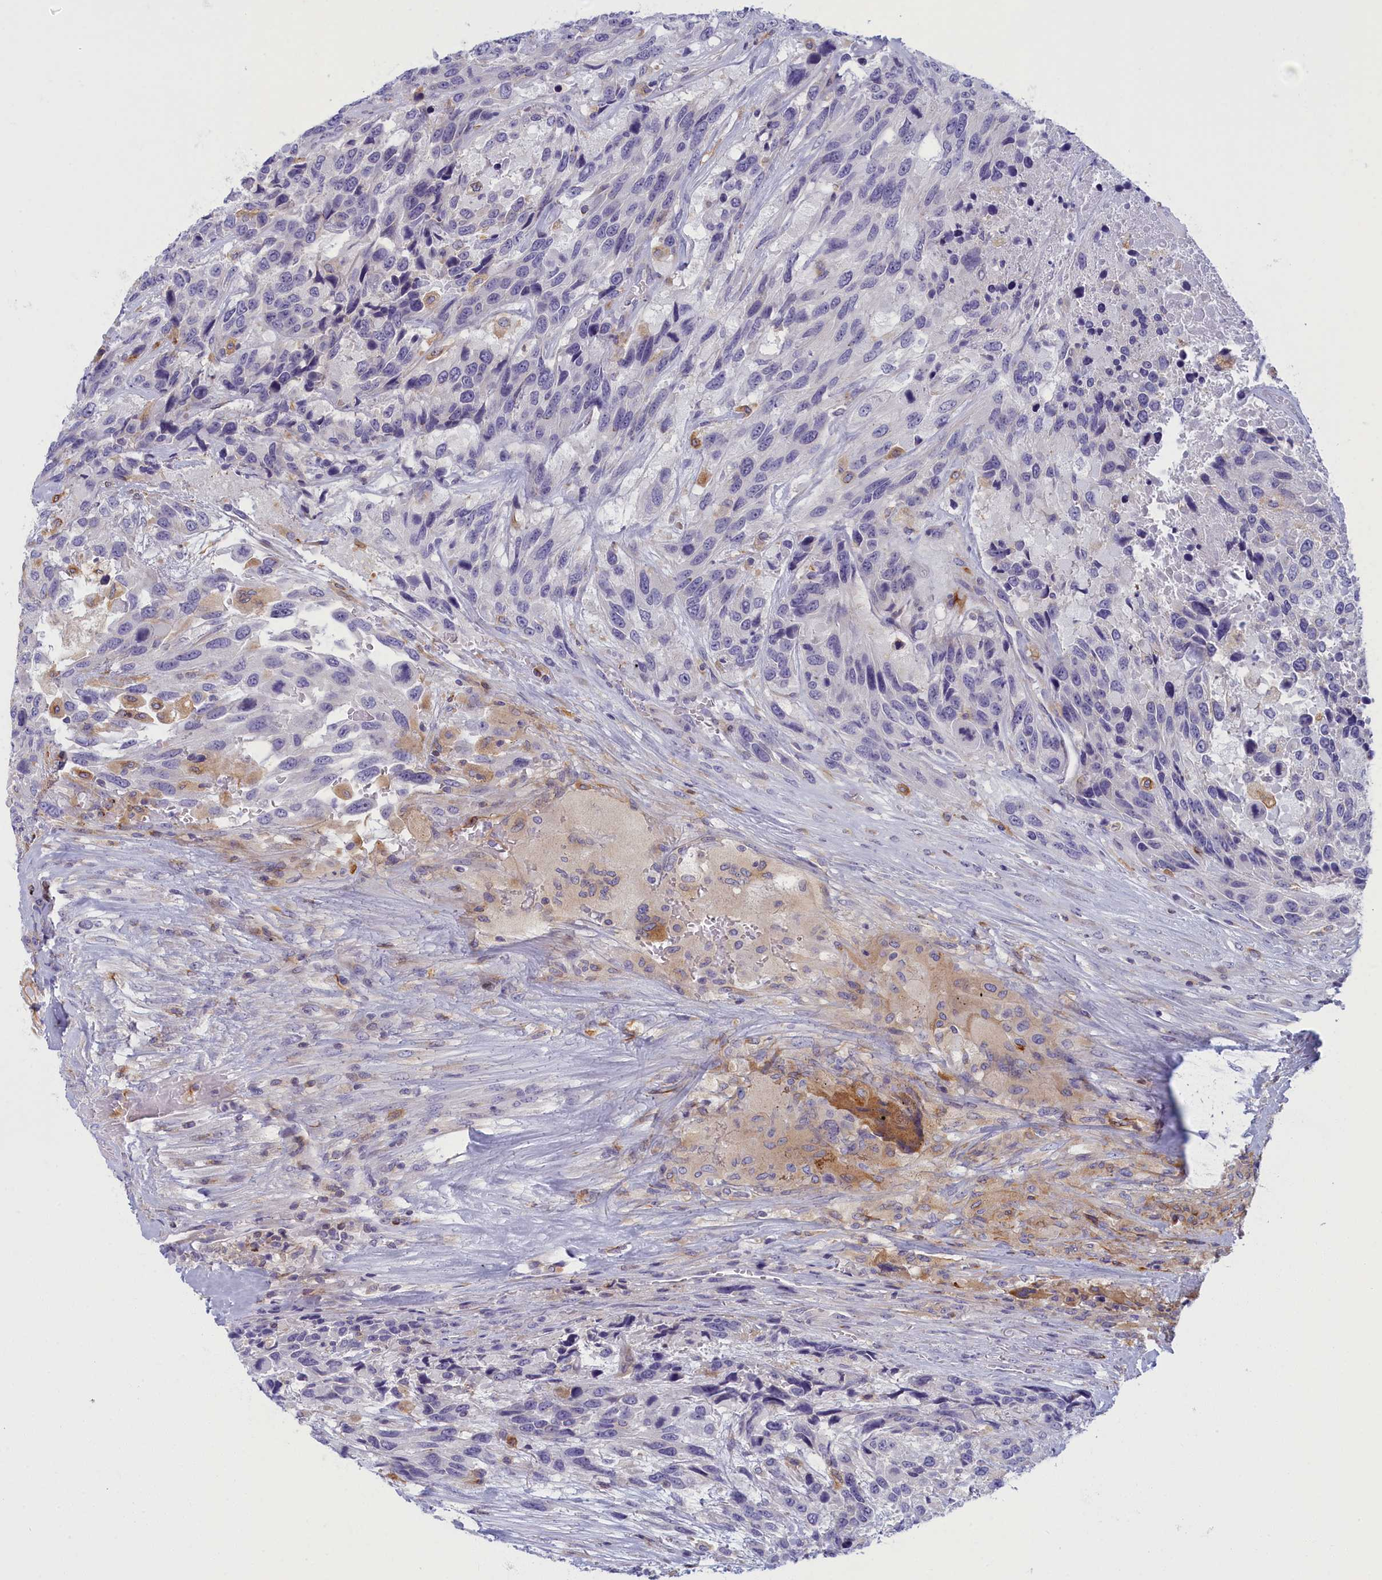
{"staining": {"intensity": "negative", "quantity": "none", "location": "none"}, "tissue": "urothelial cancer", "cell_type": "Tumor cells", "image_type": "cancer", "snomed": [{"axis": "morphology", "description": "Urothelial carcinoma, High grade"}, {"axis": "topography", "description": "Urinary bladder"}], "caption": "Urothelial carcinoma (high-grade) was stained to show a protein in brown. There is no significant positivity in tumor cells.", "gene": "NOL10", "patient": {"sex": "female", "age": 70}}